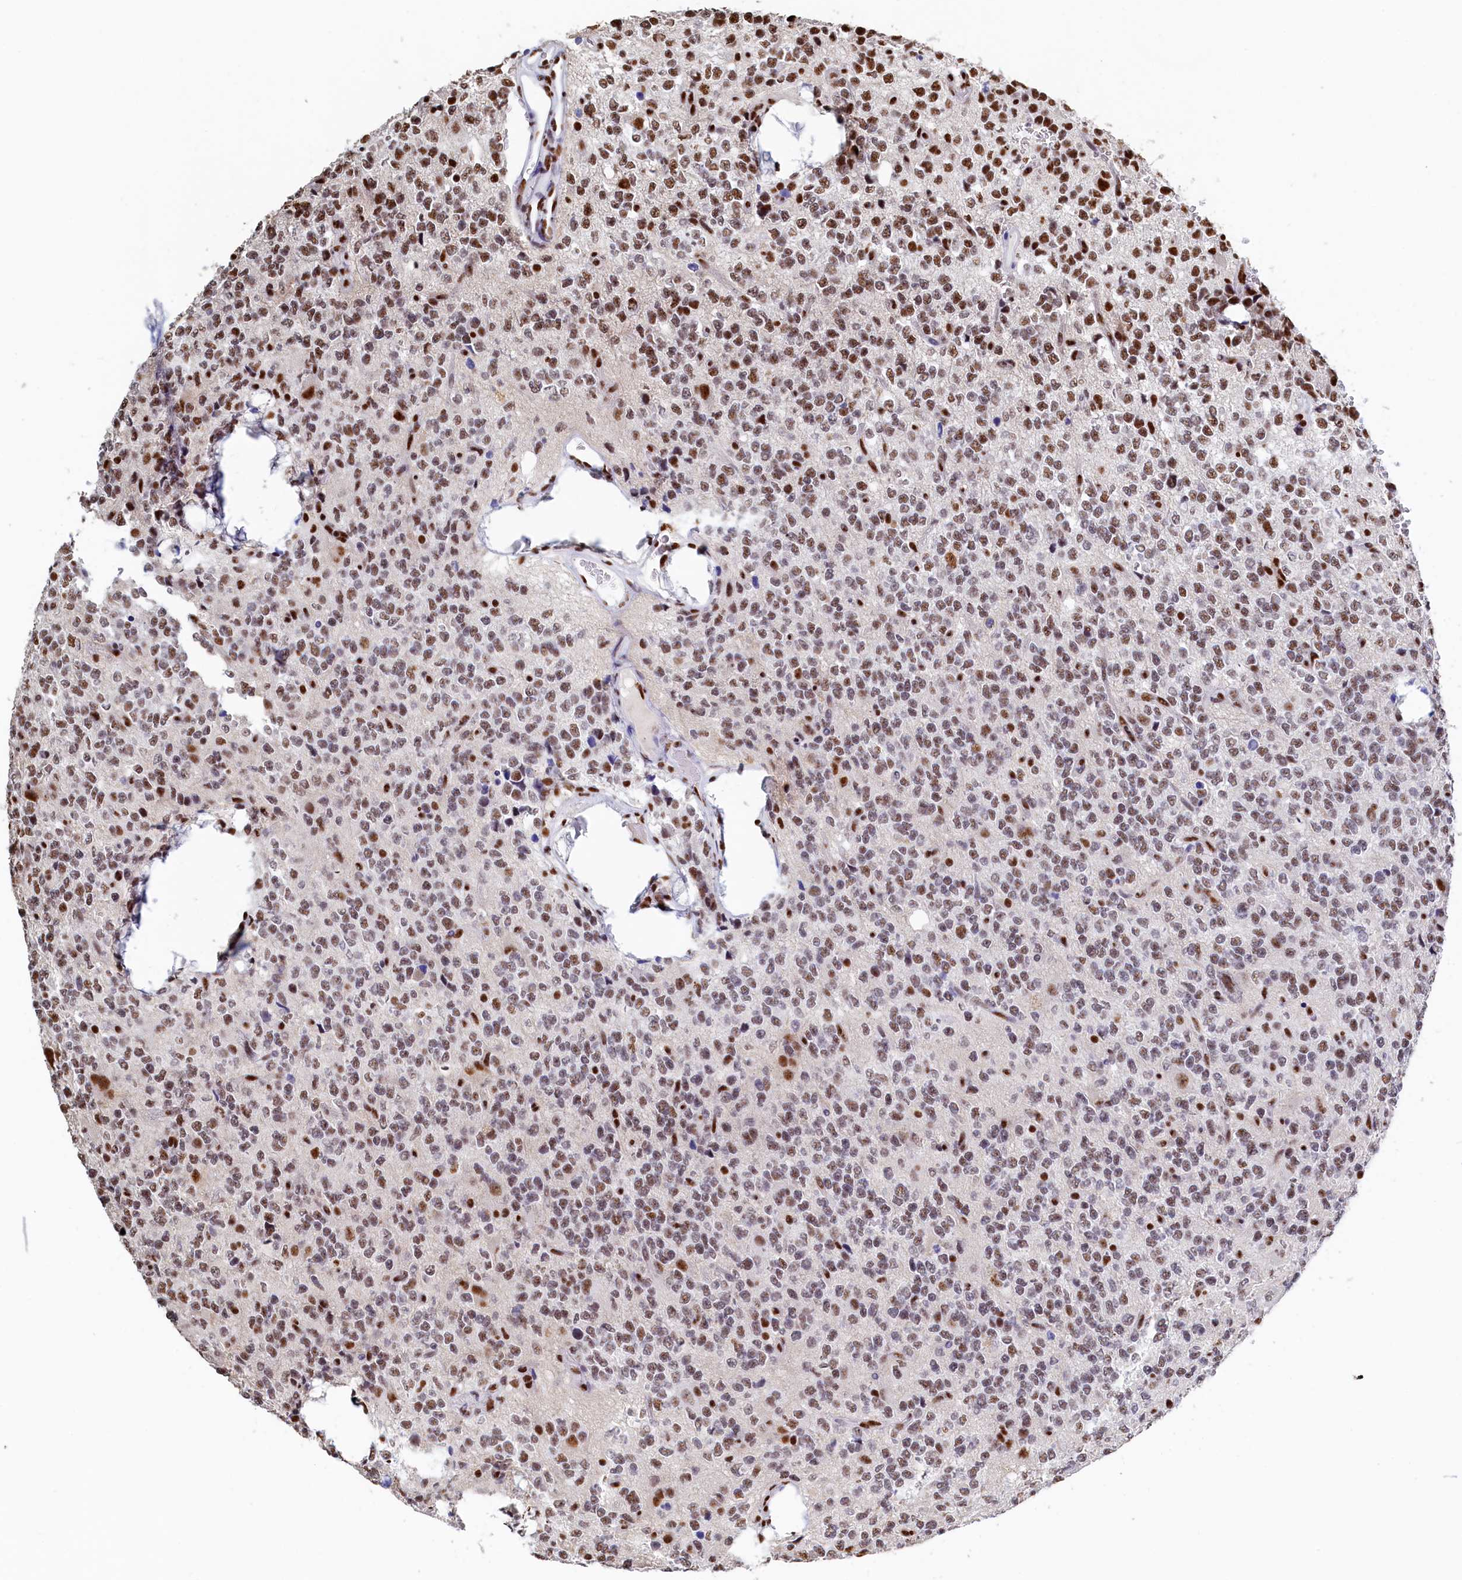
{"staining": {"intensity": "strong", "quantity": "25%-75%", "location": "nuclear"}, "tissue": "glioma", "cell_type": "Tumor cells", "image_type": "cancer", "snomed": [{"axis": "morphology", "description": "Glioma, malignant, High grade"}, {"axis": "topography", "description": "Brain"}], "caption": "Immunohistochemical staining of glioma shows high levels of strong nuclear protein staining in about 25%-75% of tumor cells.", "gene": "MOSPD3", "patient": {"sex": "female", "age": 62}}